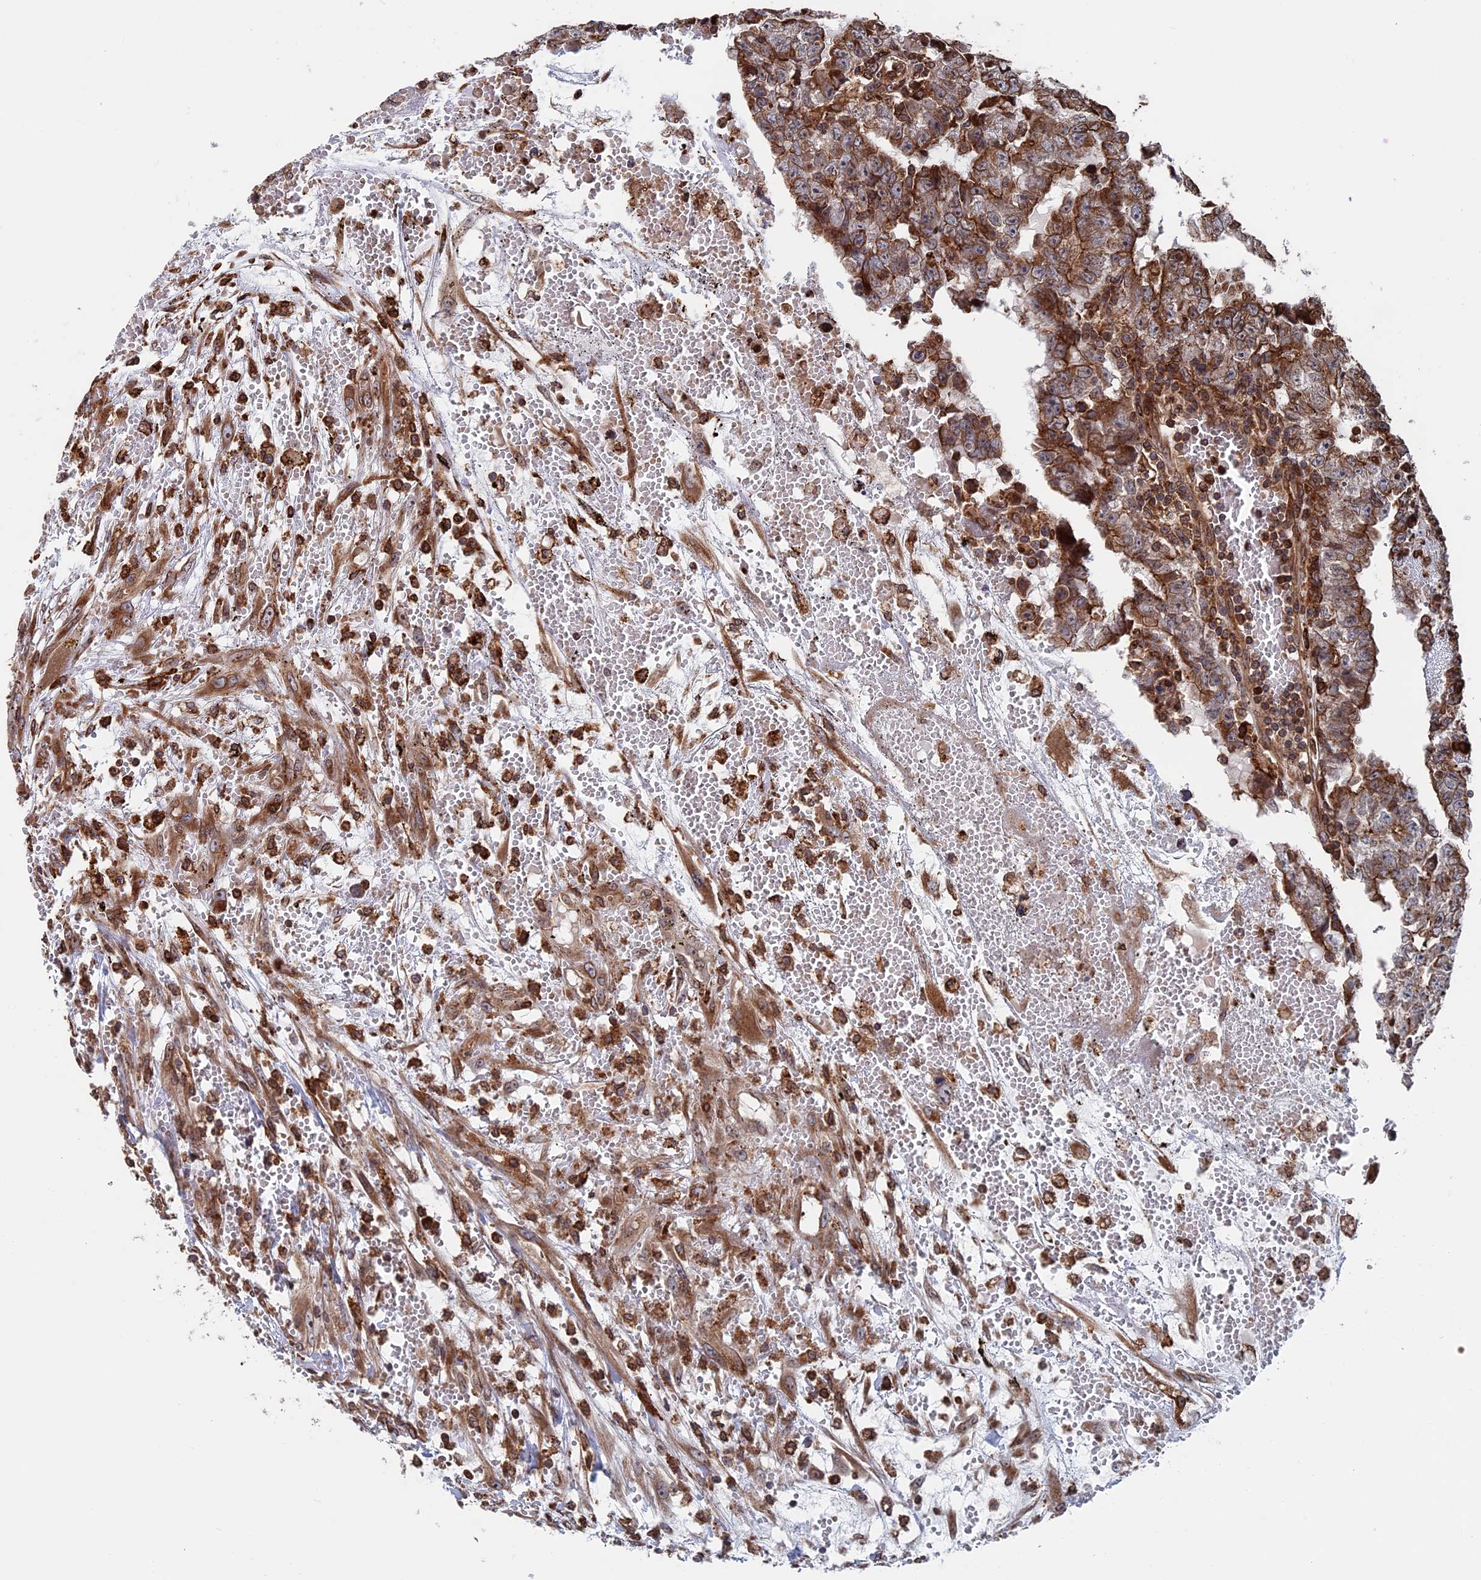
{"staining": {"intensity": "strong", "quantity": ">75%", "location": "cytoplasmic/membranous"}, "tissue": "testis cancer", "cell_type": "Tumor cells", "image_type": "cancer", "snomed": [{"axis": "morphology", "description": "Carcinoma, Embryonal, NOS"}, {"axis": "topography", "description": "Testis"}], "caption": "A brown stain labels strong cytoplasmic/membranous staining of a protein in human testis cancer (embryonal carcinoma) tumor cells. Ihc stains the protein of interest in brown and the nuclei are stained blue.", "gene": "RPUSD1", "patient": {"sex": "male", "age": 25}}